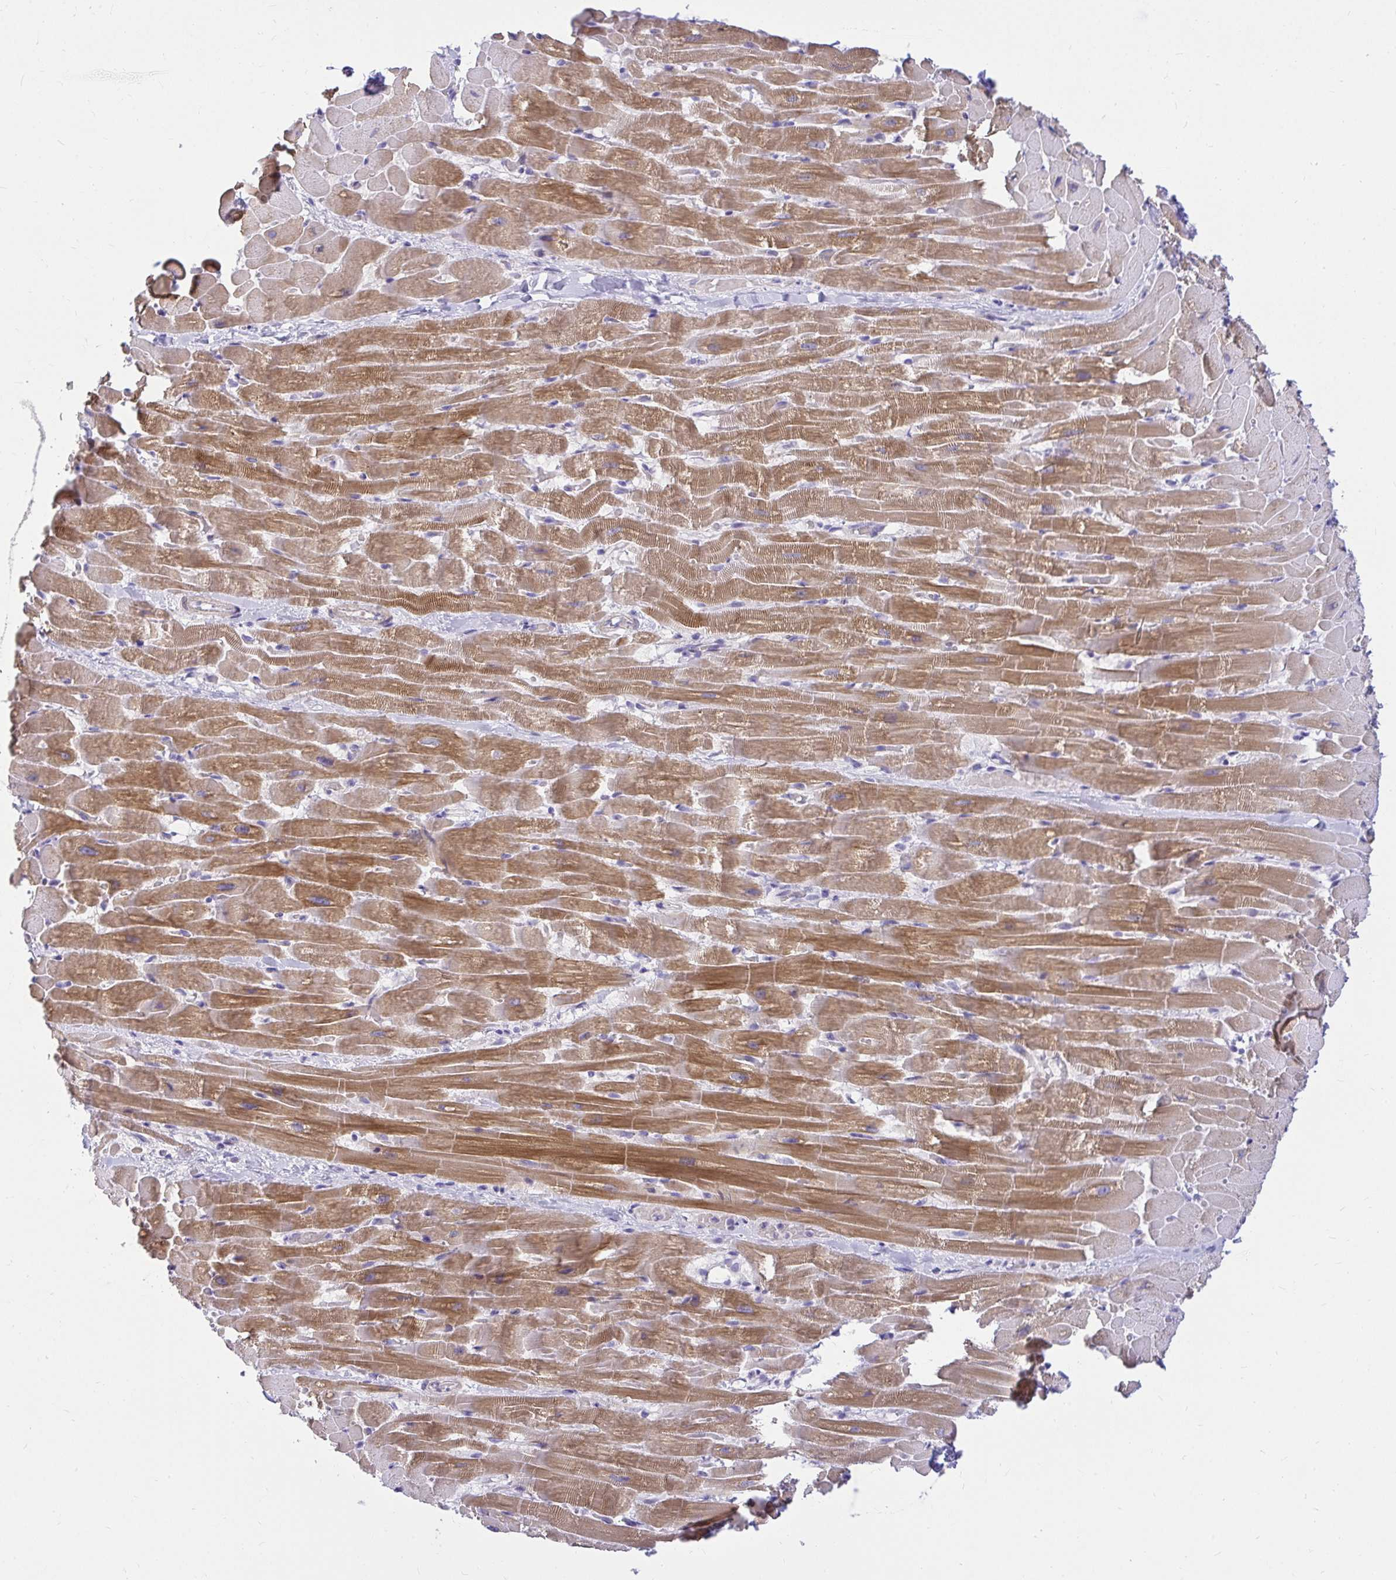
{"staining": {"intensity": "moderate", "quantity": ">75%", "location": "cytoplasmic/membranous"}, "tissue": "heart muscle", "cell_type": "Cardiomyocytes", "image_type": "normal", "snomed": [{"axis": "morphology", "description": "Normal tissue, NOS"}, {"axis": "topography", "description": "Heart"}], "caption": "Cardiomyocytes display medium levels of moderate cytoplasmic/membranous positivity in about >75% of cells in normal human heart muscle. Immunohistochemistry stains the protein of interest in brown and the nuclei are stained blue.", "gene": "PKN3", "patient": {"sex": "male", "age": 37}}